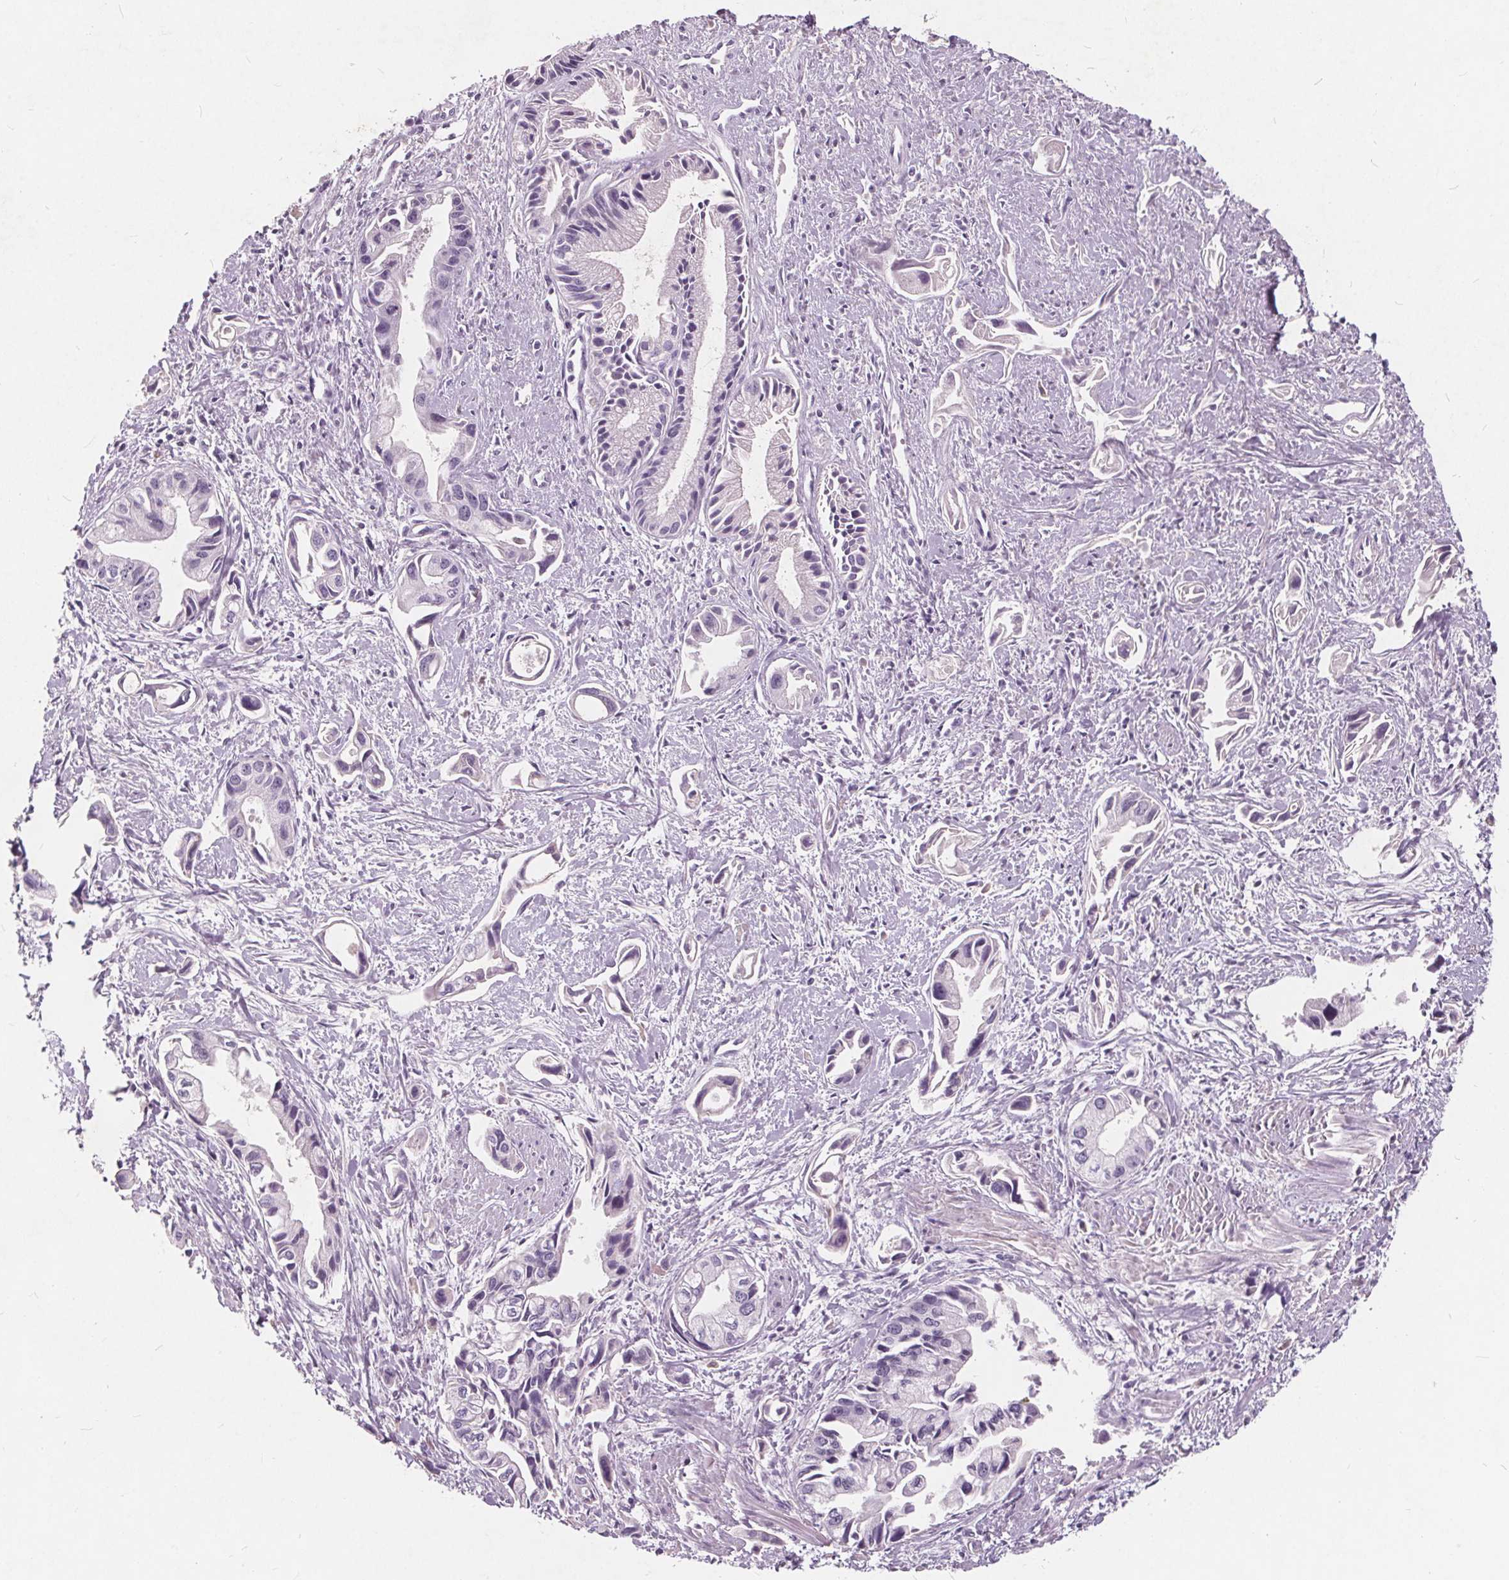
{"staining": {"intensity": "negative", "quantity": "none", "location": "none"}, "tissue": "pancreatic cancer", "cell_type": "Tumor cells", "image_type": "cancer", "snomed": [{"axis": "morphology", "description": "Adenocarcinoma, NOS"}, {"axis": "topography", "description": "Pancreas"}], "caption": "This is an IHC photomicrograph of pancreatic cancer. There is no staining in tumor cells.", "gene": "PLA2G2E", "patient": {"sex": "female", "age": 61}}